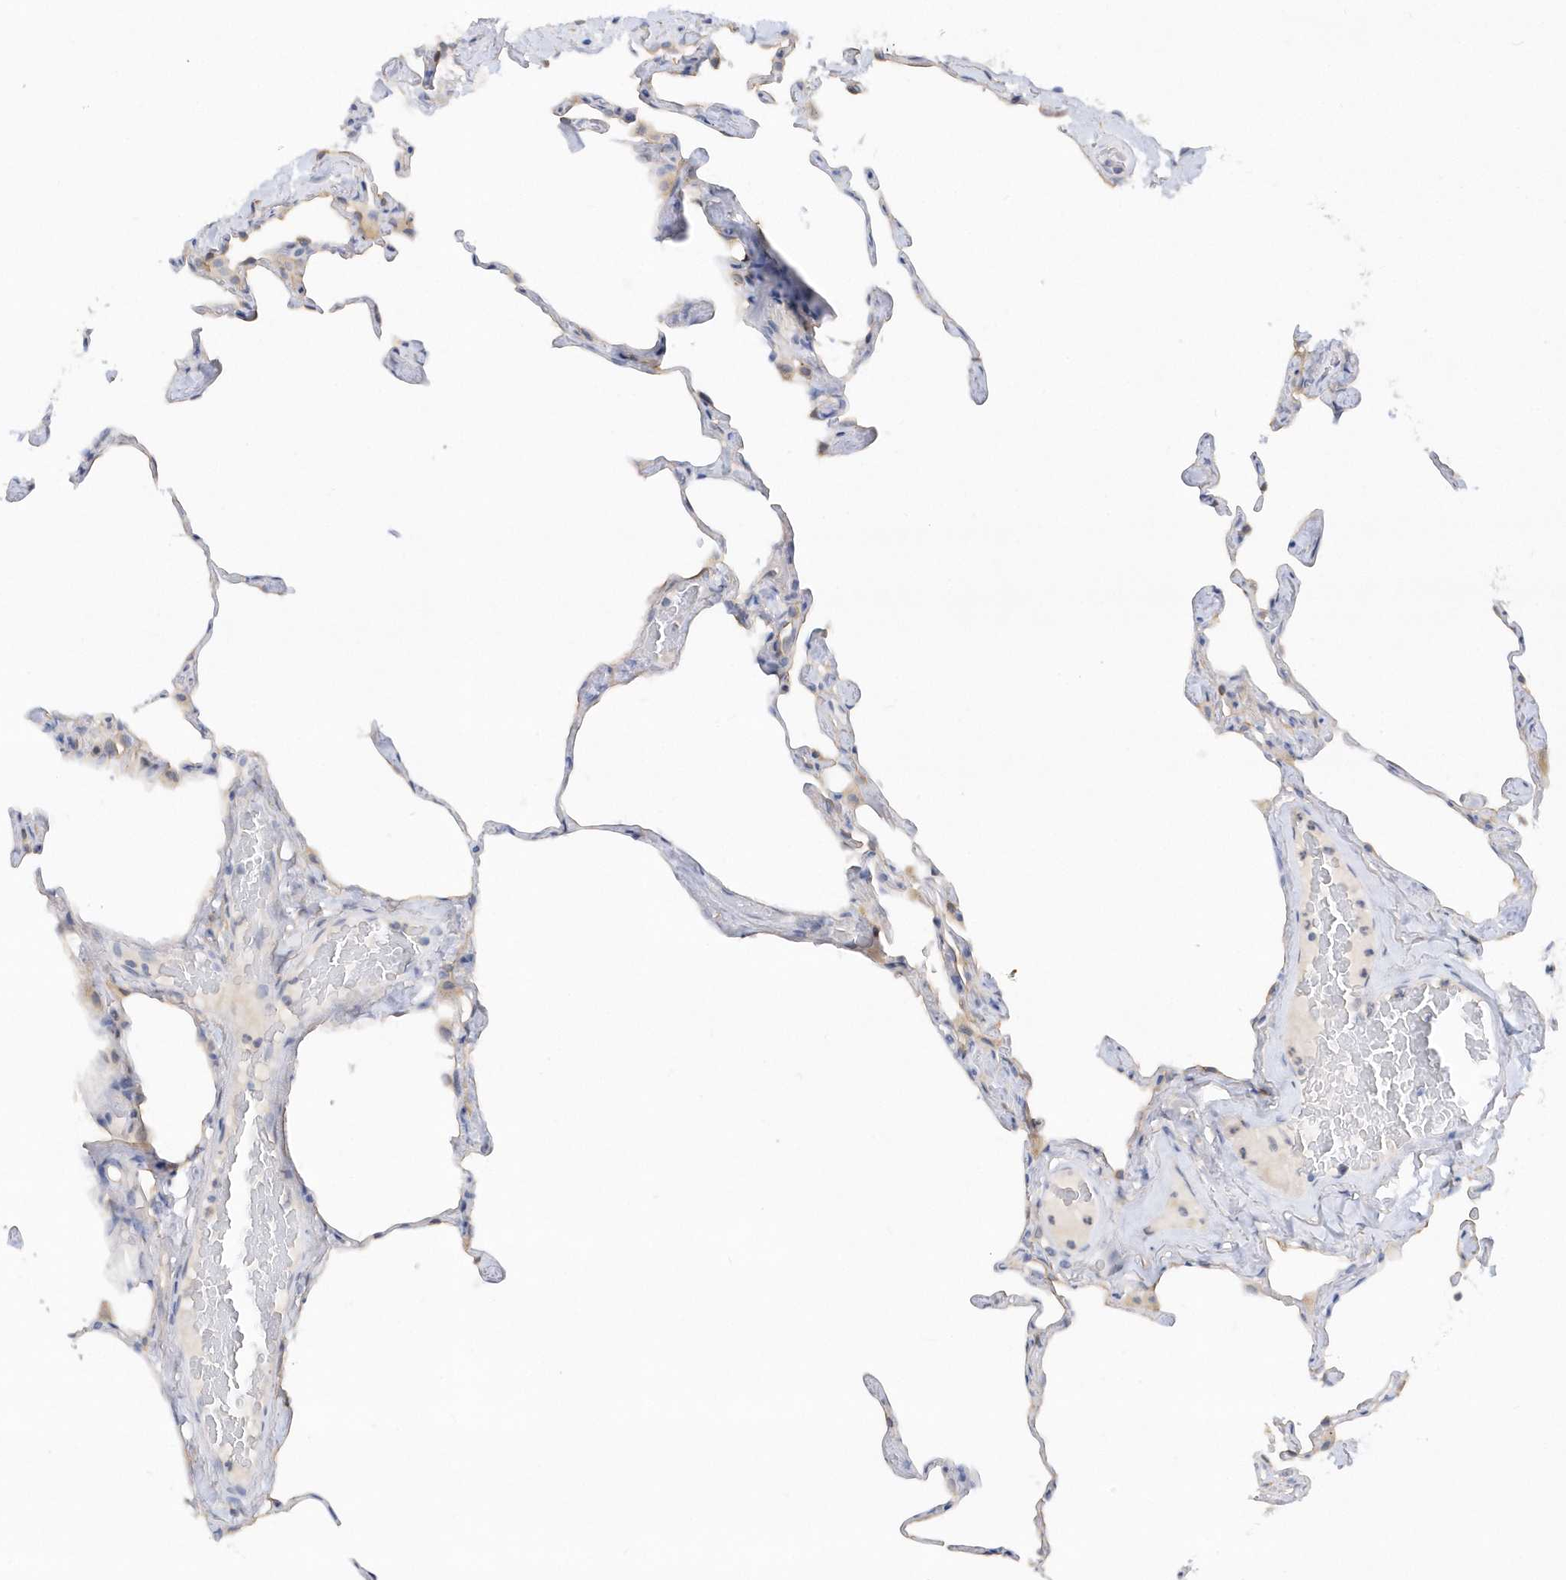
{"staining": {"intensity": "weak", "quantity": "<25%", "location": "cytoplasmic/membranous"}, "tissue": "lung", "cell_type": "Alveolar cells", "image_type": "normal", "snomed": [{"axis": "morphology", "description": "Normal tissue, NOS"}, {"axis": "topography", "description": "Lung"}], "caption": "Immunohistochemistry image of benign lung stained for a protein (brown), which exhibits no expression in alveolar cells.", "gene": "RPEL1", "patient": {"sex": "male", "age": 65}}